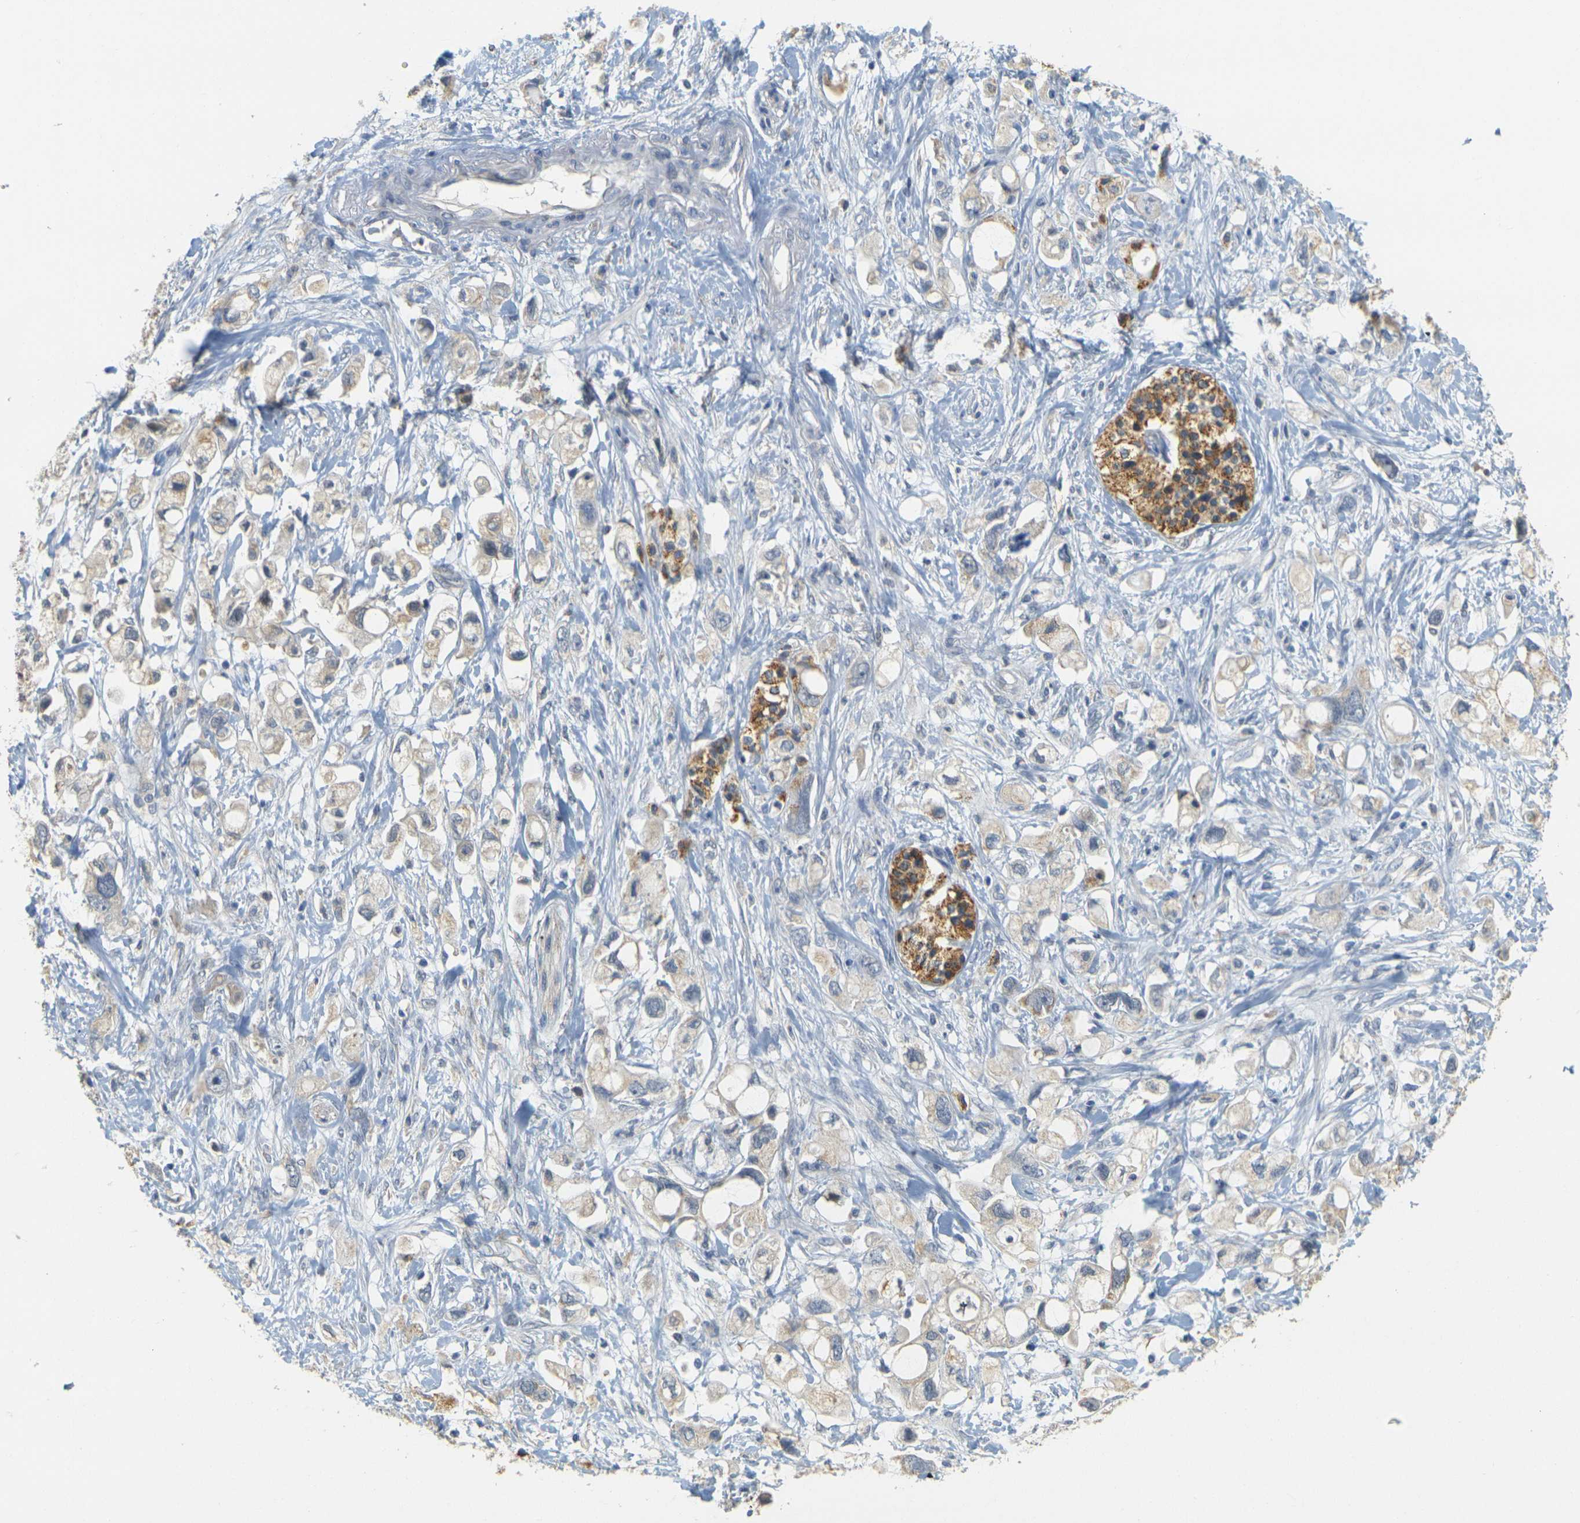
{"staining": {"intensity": "weak", "quantity": ">75%", "location": "cytoplasmic/membranous"}, "tissue": "pancreatic cancer", "cell_type": "Tumor cells", "image_type": "cancer", "snomed": [{"axis": "morphology", "description": "Adenocarcinoma, NOS"}, {"axis": "topography", "description": "Pancreas"}], "caption": "Weak cytoplasmic/membranous staining is identified in approximately >75% of tumor cells in pancreatic cancer.", "gene": "GDAP1", "patient": {"sex": "female", "age": 56}}